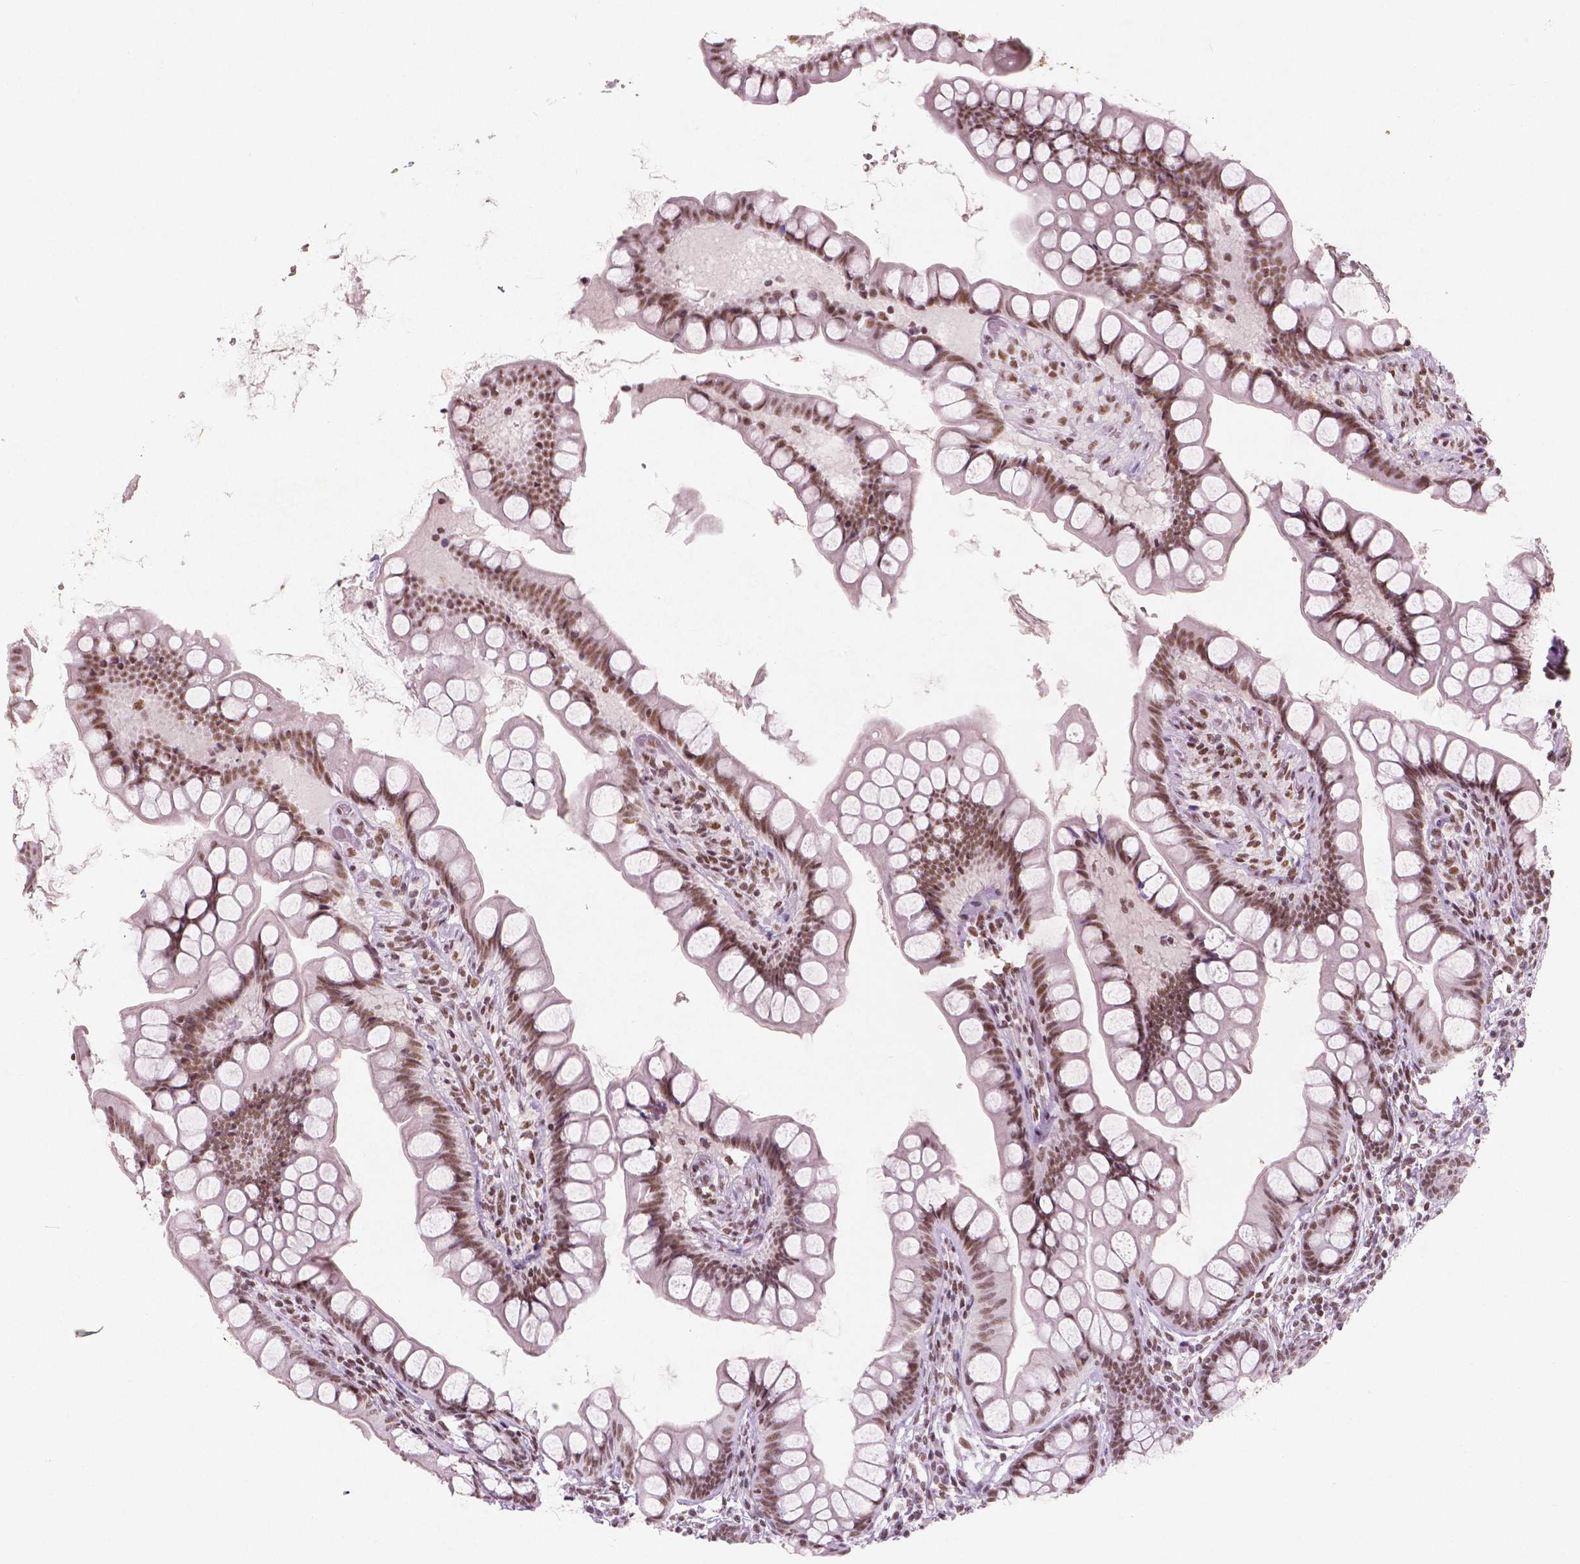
{"staining": {"intensity": "moderate", "quantity": ">75%", "location": "nuclear"}, "tissue": "small intestine", "cell_type": "Glandular cells", "image_type": "normal", "snomed": [{"axis": "morphology", "description": "Normal tissue, NOS"}, {"axis": "topography", "description": "Small intestine"}], "caption": "Unremarkable small intestine demonstrates moderate nuclear expression in about >75% of glandular cells, visualized by immunohistochemistry. (DAB IHC, brown staining for protein, blue staining for nuclei).", "gene": "BRD4", "patient": {"sex": "male", "age": 70}}